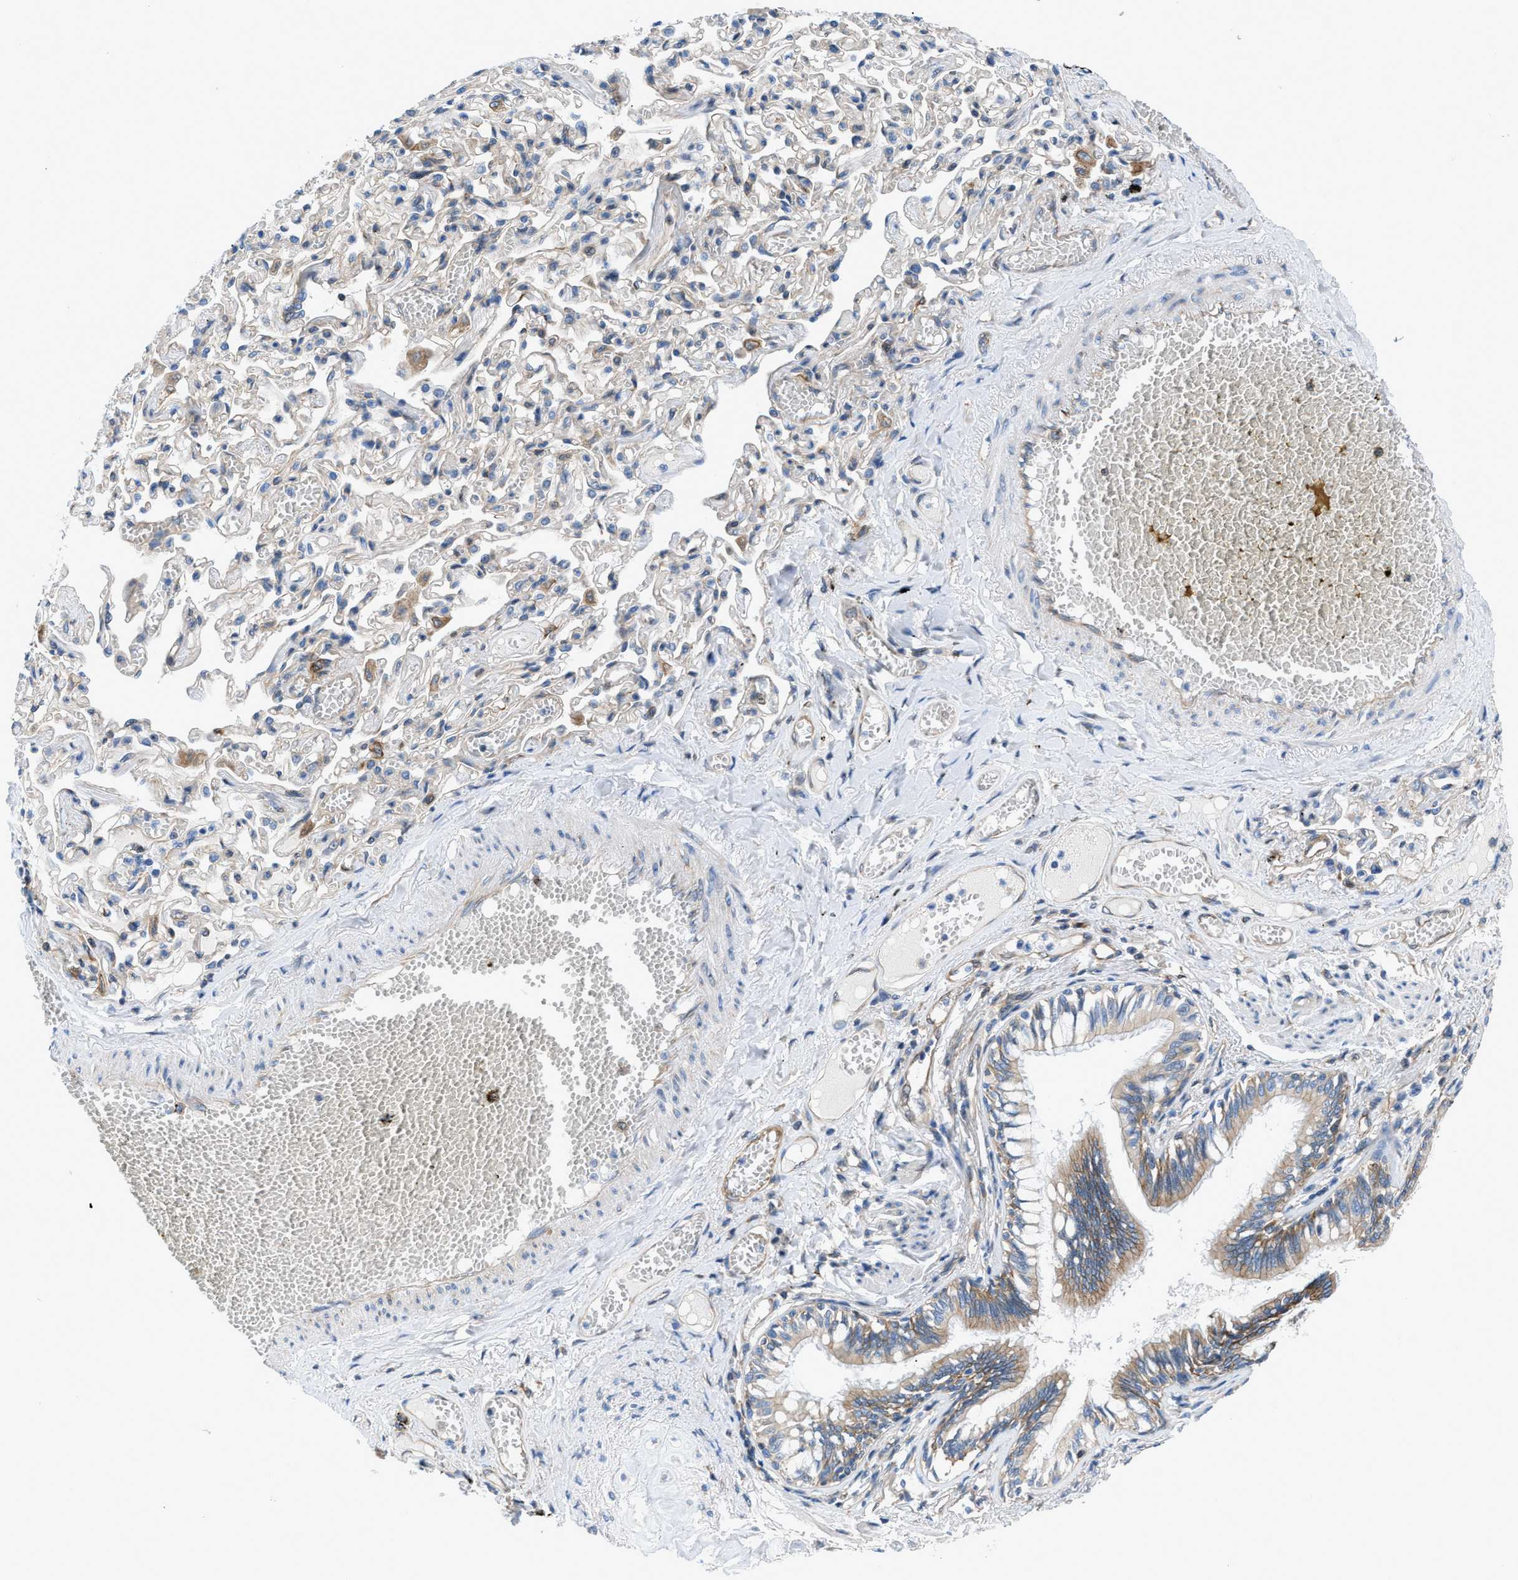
{"staining": {"intensity": "moderate", "quantity": "25%-75%", "location": "cytoplasmic/membranous"}, "tissue": "bronchus", "cell_type": "Respiratory epithelial cells", "image_type": "normal", "snomed": [{"axis": "morphology", "description": "Normal tissue, NOS"}, {"axis": "morphology", "description": "Inflammation, NOS"}, {"axis": "topography", "description": "Cartilage tissue"}, {"axis": "topography", "description": "Lung"}], "caption": "The immunohistochemical stain shows moderate cytoplasmic/membranous positivity in respiratory epithelial cells of benign bronchus. The staining was performed using DAB, with brown indicating positive protein expression. Nuclei are stained blue with hematoxylin.", "gene": "DMAC1", "patient": {"sex": "male", "age": 71}}